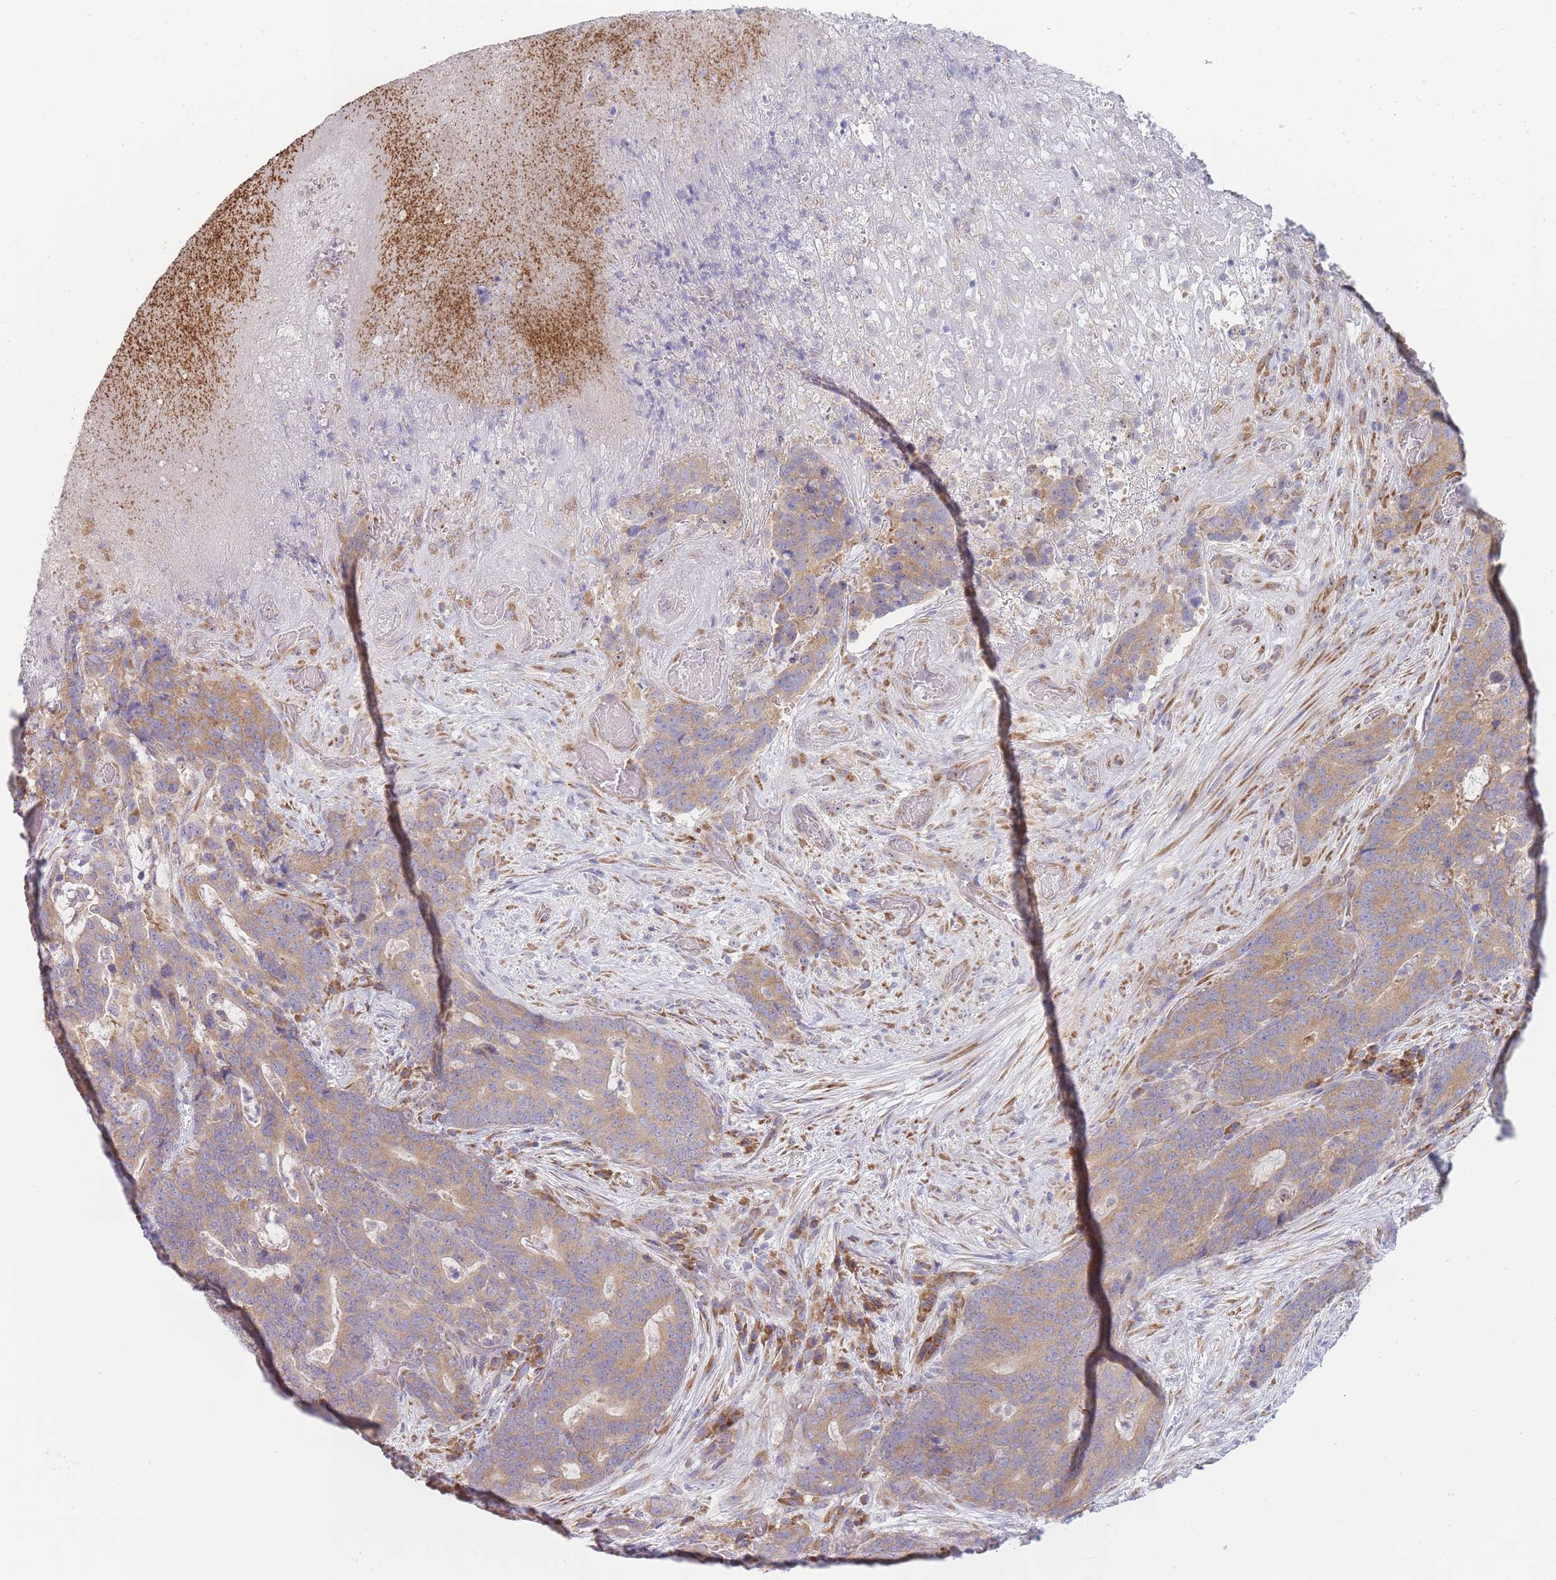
{"staining": {"intensity": "moderate", "quantity": ">75%", "location": "cytoplasmic/membranous"}, "tissue": "stomach cancer", "cell_type": "Tumor cells", "image_type": "cancer", "snomed": [{"axis": "morphology", "description": "Normal tissue, NOS"}, {"axis": "morphology", "description": "Adenocarcinoma, NOS"}, {"axis": "topography", "description": "Stomach"}], "caption": "High-power microscopy captured an immunohistochemistry histopathology image of adenocarcinoma (stomach), revealing moderate cytoplasmic/membranous staining in about >75% of tumor cells.", "gene": "OR5L2", "patient": {"sex": "female", "age": 64}}